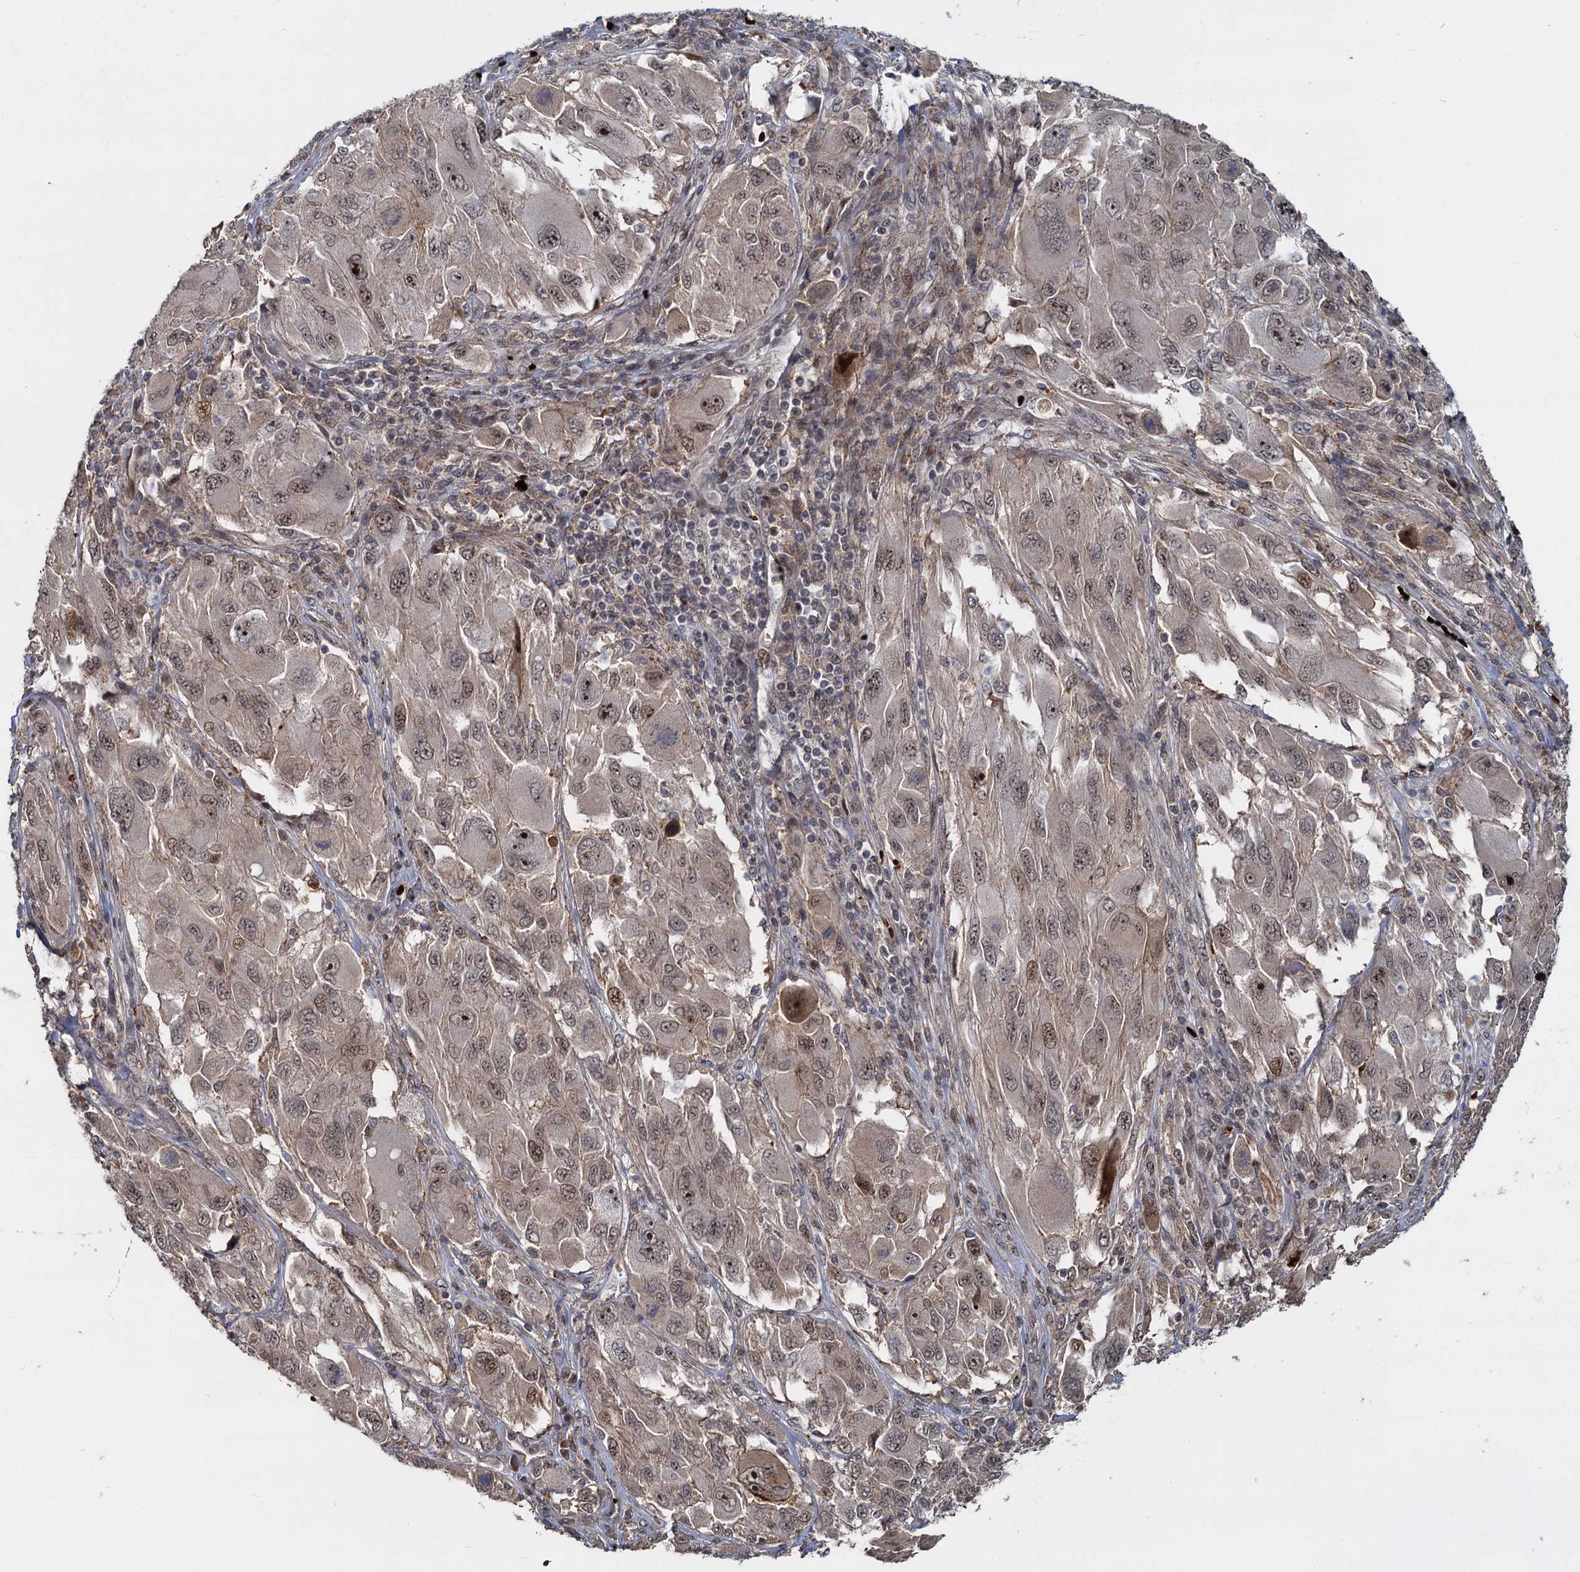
{"staining": {"intensity": "moderate", "quantity": "25%-75%", "location": "nuclear"}, "tissue": "melanoma", "cell_type": "Tumor cells", "image_type": "cancer", "snomed": [{"axis": "morphology", "description": "Malignant melanoma, NOS"}, {"axis": "topography", "description": "Skin"}], "caption": "About 25%-75% of tumor cells in malignant melanoma exhibit moderate nuclear protein expression as visualized by brown immunohistochemical staining.", "gene": "FANCI", "patient": {"sex": "female", "age": 91}}